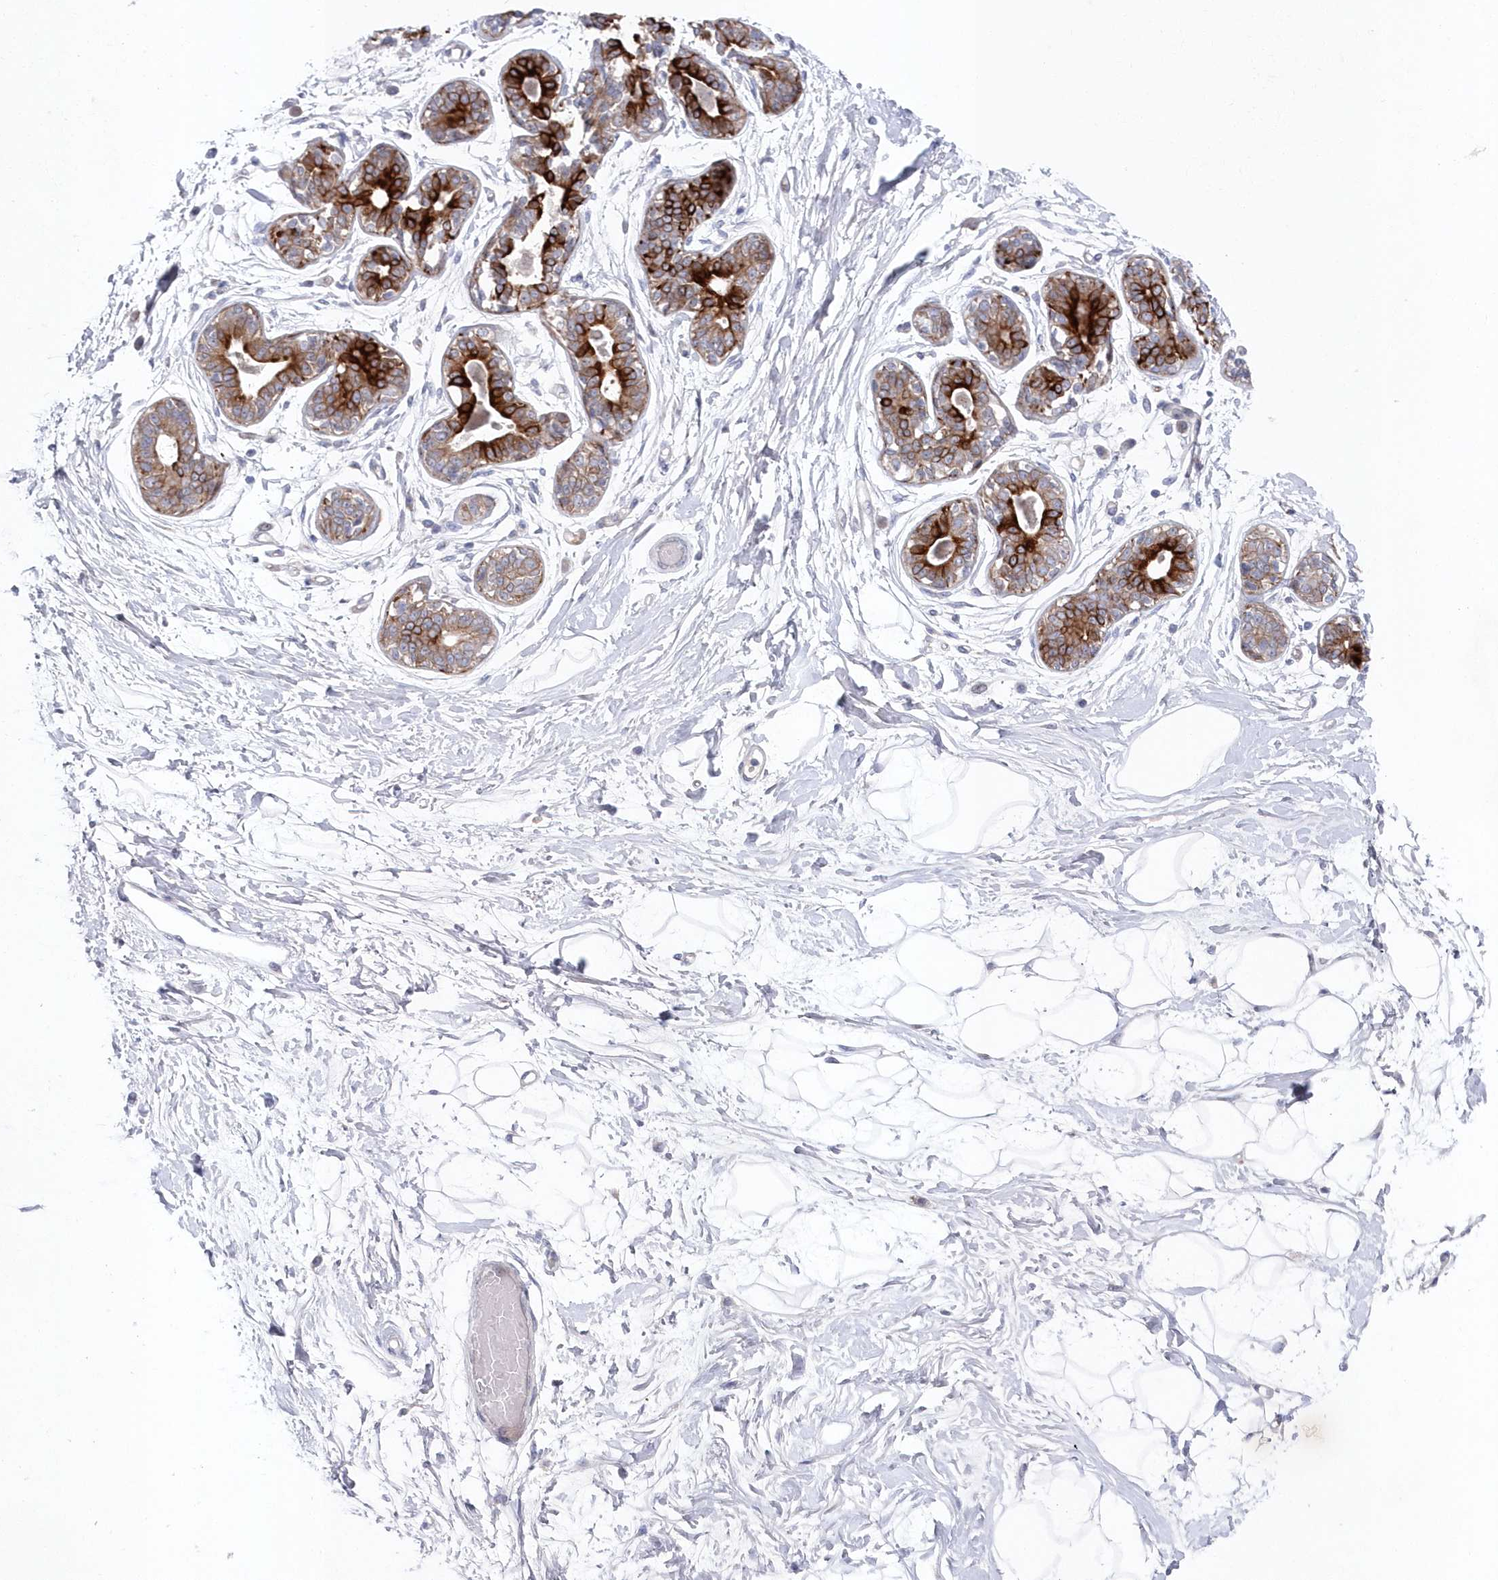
{"staining": {"intensity": "negative", "quantity": "none", "location": "none"}, "tissue": "breast", "cell_type": "Adipocytes", "image_type": "normal", "snomed": [{"axis": "morphology", "description": "Normal tissue, NOS"}, {"axis": "topography", "description": "Breast"}], "caption": "High power microscopy photomicrograph of an immunohistochemistry micrograph of benign breast, revealing no significant positivity in adipocytes.", "gene": "KIAA1586", "patient": {"sex": "female", "age": 45}}